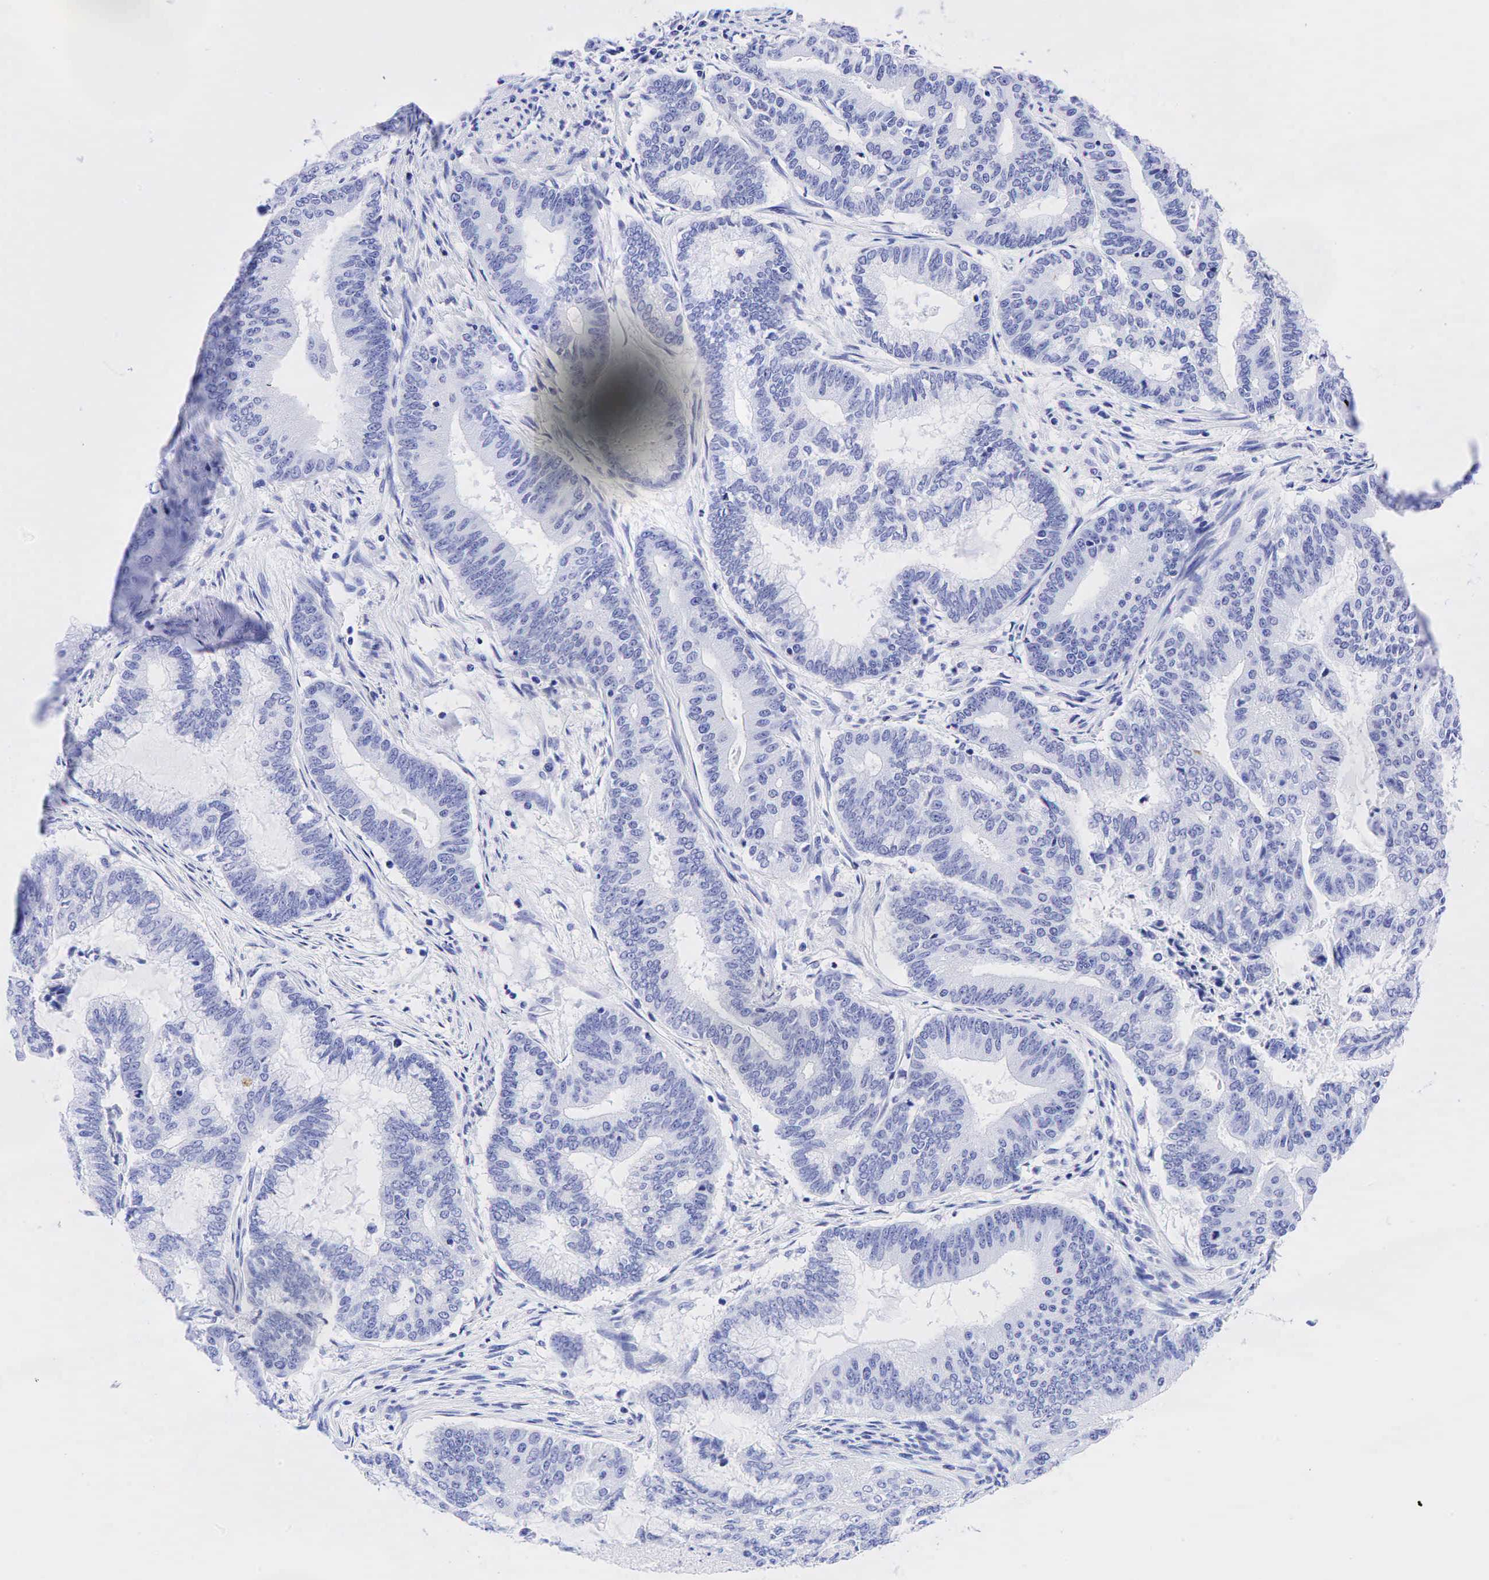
{"staining": {"intensity": "negative", "quantity": "none", "location": "none"}, "tissue": "endometrial cancer", "cell_type": "Tumor cells", "image_type": "cancer", "snomed": [{"axis": "morphology", "description": "Adenocarcinoma, NOS"}, {"axis": "topography", "description": "Endometrium"}], "caption": "Immunohistochemical staining of endometrial adenocarcinoma reveals no significant expression in tumor cells.", "gene": "CHGA", "patient": {"sex": "female", "age": 63}}